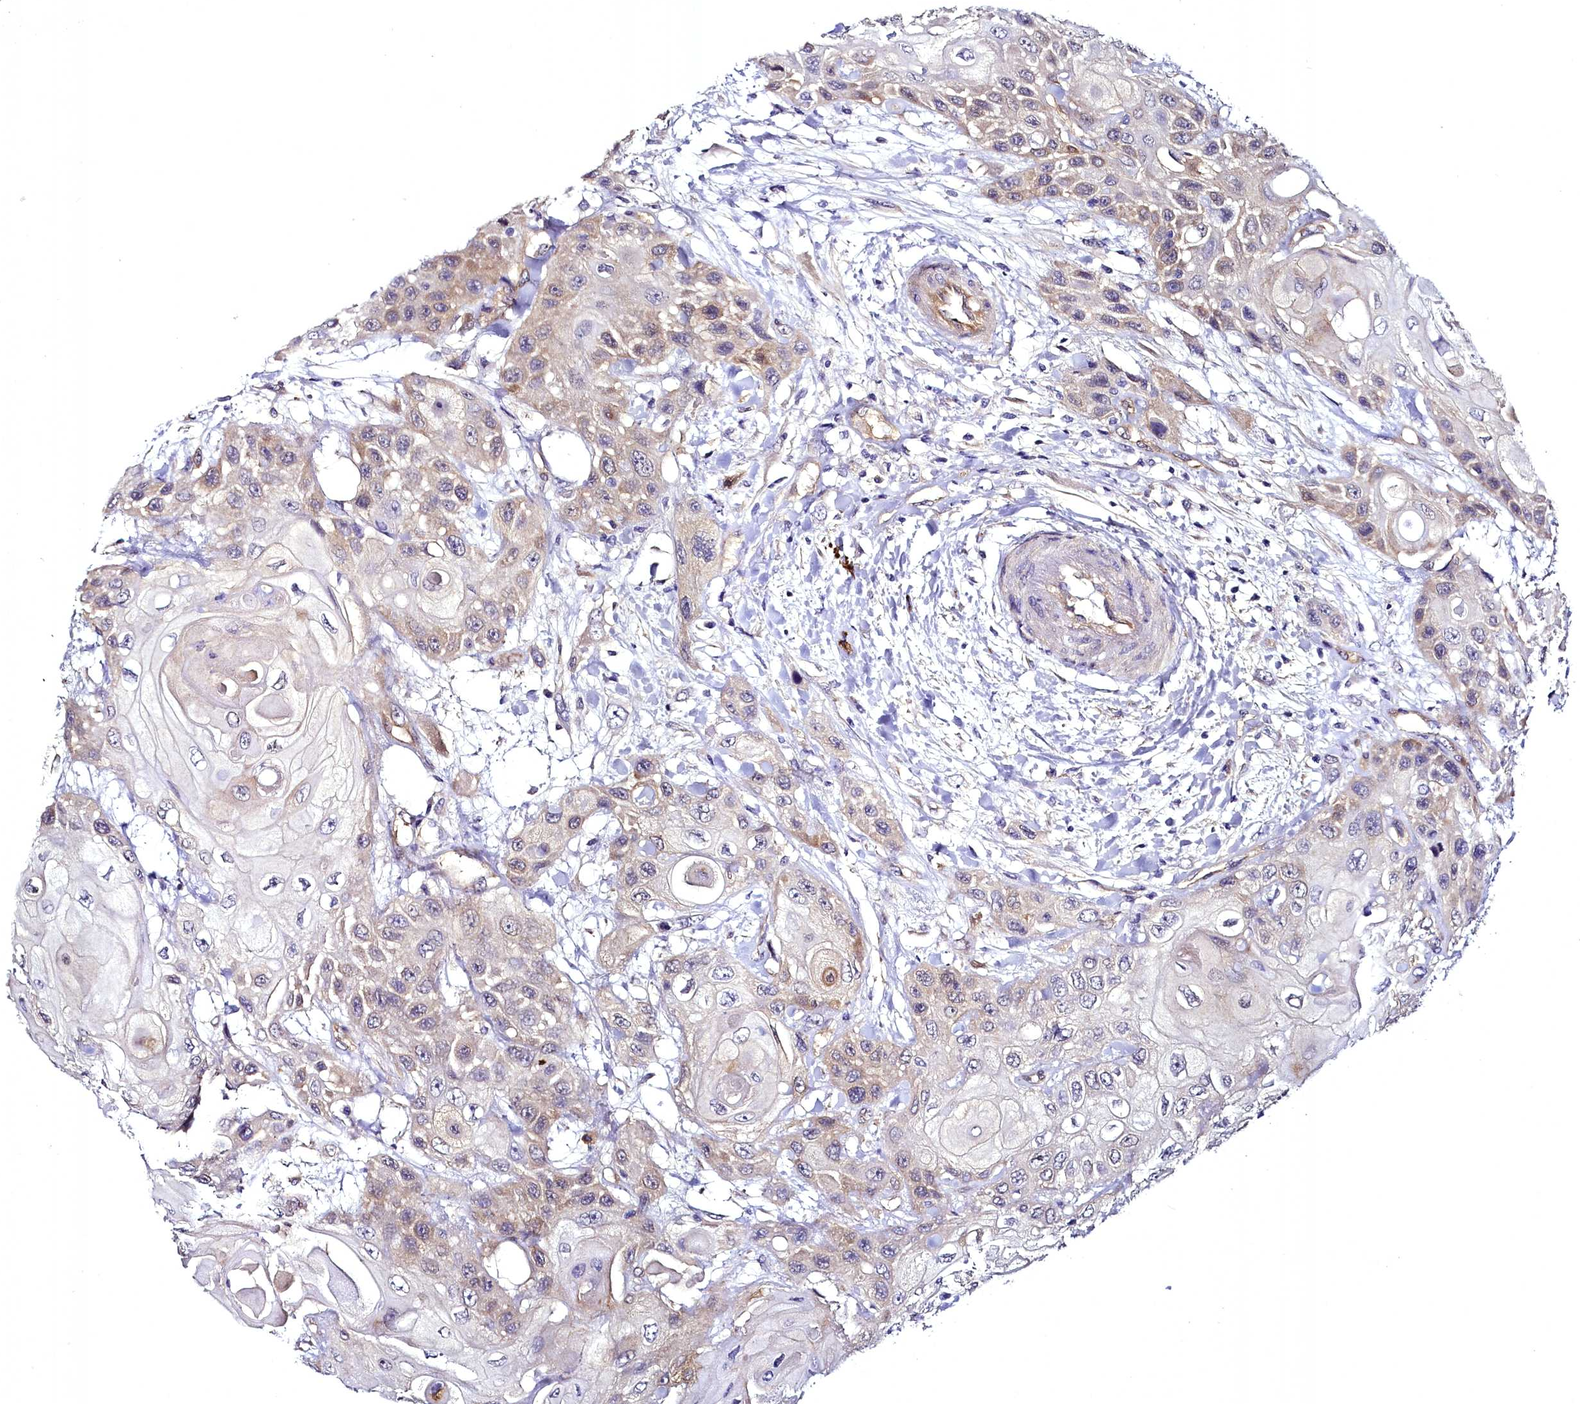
{"staining": {"intensity": "weak", "quantity": "25%-75%", "location": "cytoplasmic/membranous"}, "tissue": "head and neck cancer", "cell_type": "Tumor cells", "image_type": "cancer", "snomed": [{"axis": "morphology", "description": "Squamous cell carcinoma, NOS"}, {"axis": "topography", "description": "Head-Neck"}], "caption": "Tumor cells display weak cytoplasmic/membranous staining in about 25%-75% of cells in squamous cell carcinoma (head and neck). The staining is performed using DAB (3,3'-diaminobenzidine) brown chromogen to label protein expression. The nuclei are counter-stained blue using hematoxylin.", "gene": "STXBP1", "patient": {"sex": "female", "age": 43}}